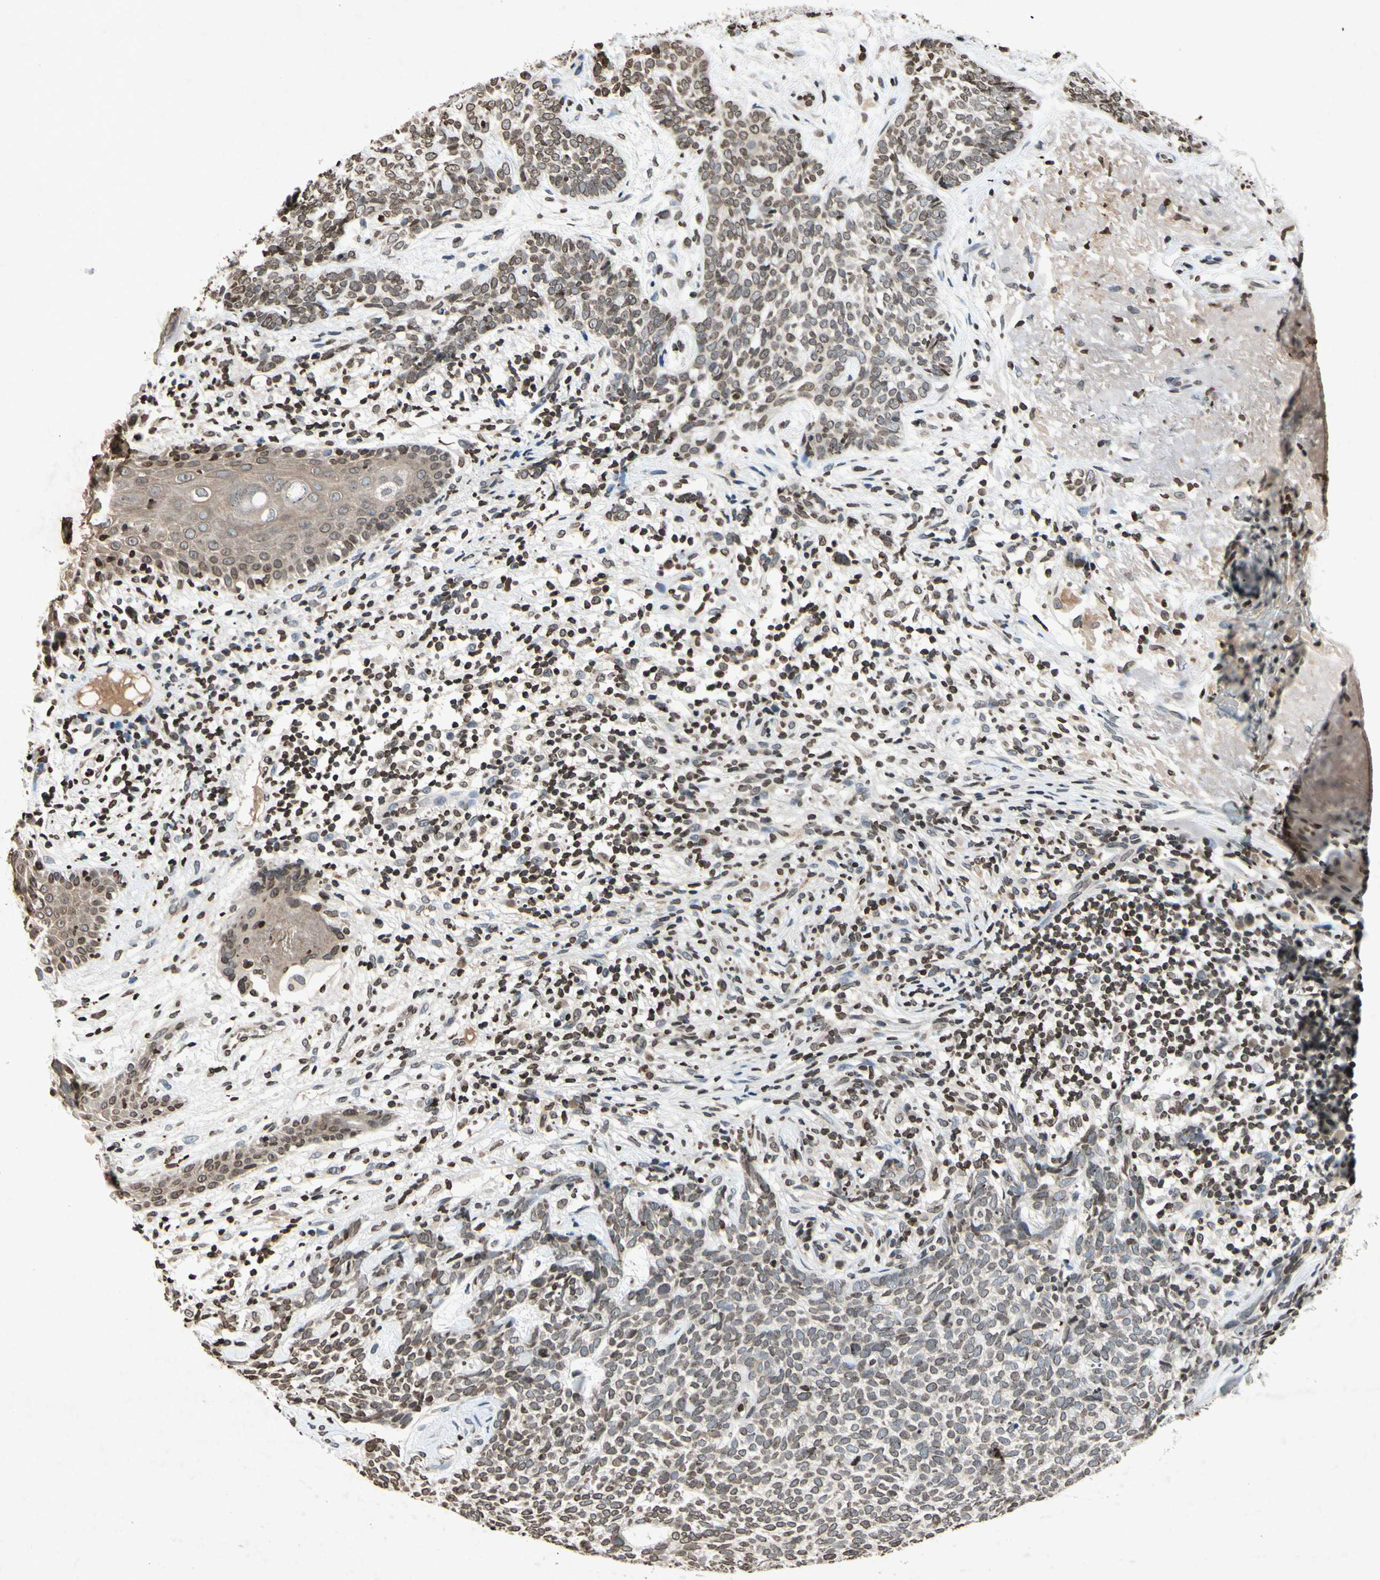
{"staining": {"intensity": "weak", "quantity": "25%-75%", "location": "nuclear"}, "tissue": "skin cancer", "cell_type": "Tumor cells", "image_type": "cancer", "snomed": [{"axis": "morphology", "description": "Basal cell carcinoma"}, {"axis": "topography", "description": "Skin"}], "caption": "Immunohistochemistry staining of skin cancer (basal cell carcinoma), which reveals low levels of weak nuclear positivity in approximately 25%-75% of tumor cells indicating weak nuclear protein expression. The staining was performed using DAB (brown) for protein detection and nuclei were counterstained in hematoxylin (blue).", "gene": "HOXB3", "patient": {"sex": "female", "age": 84}}